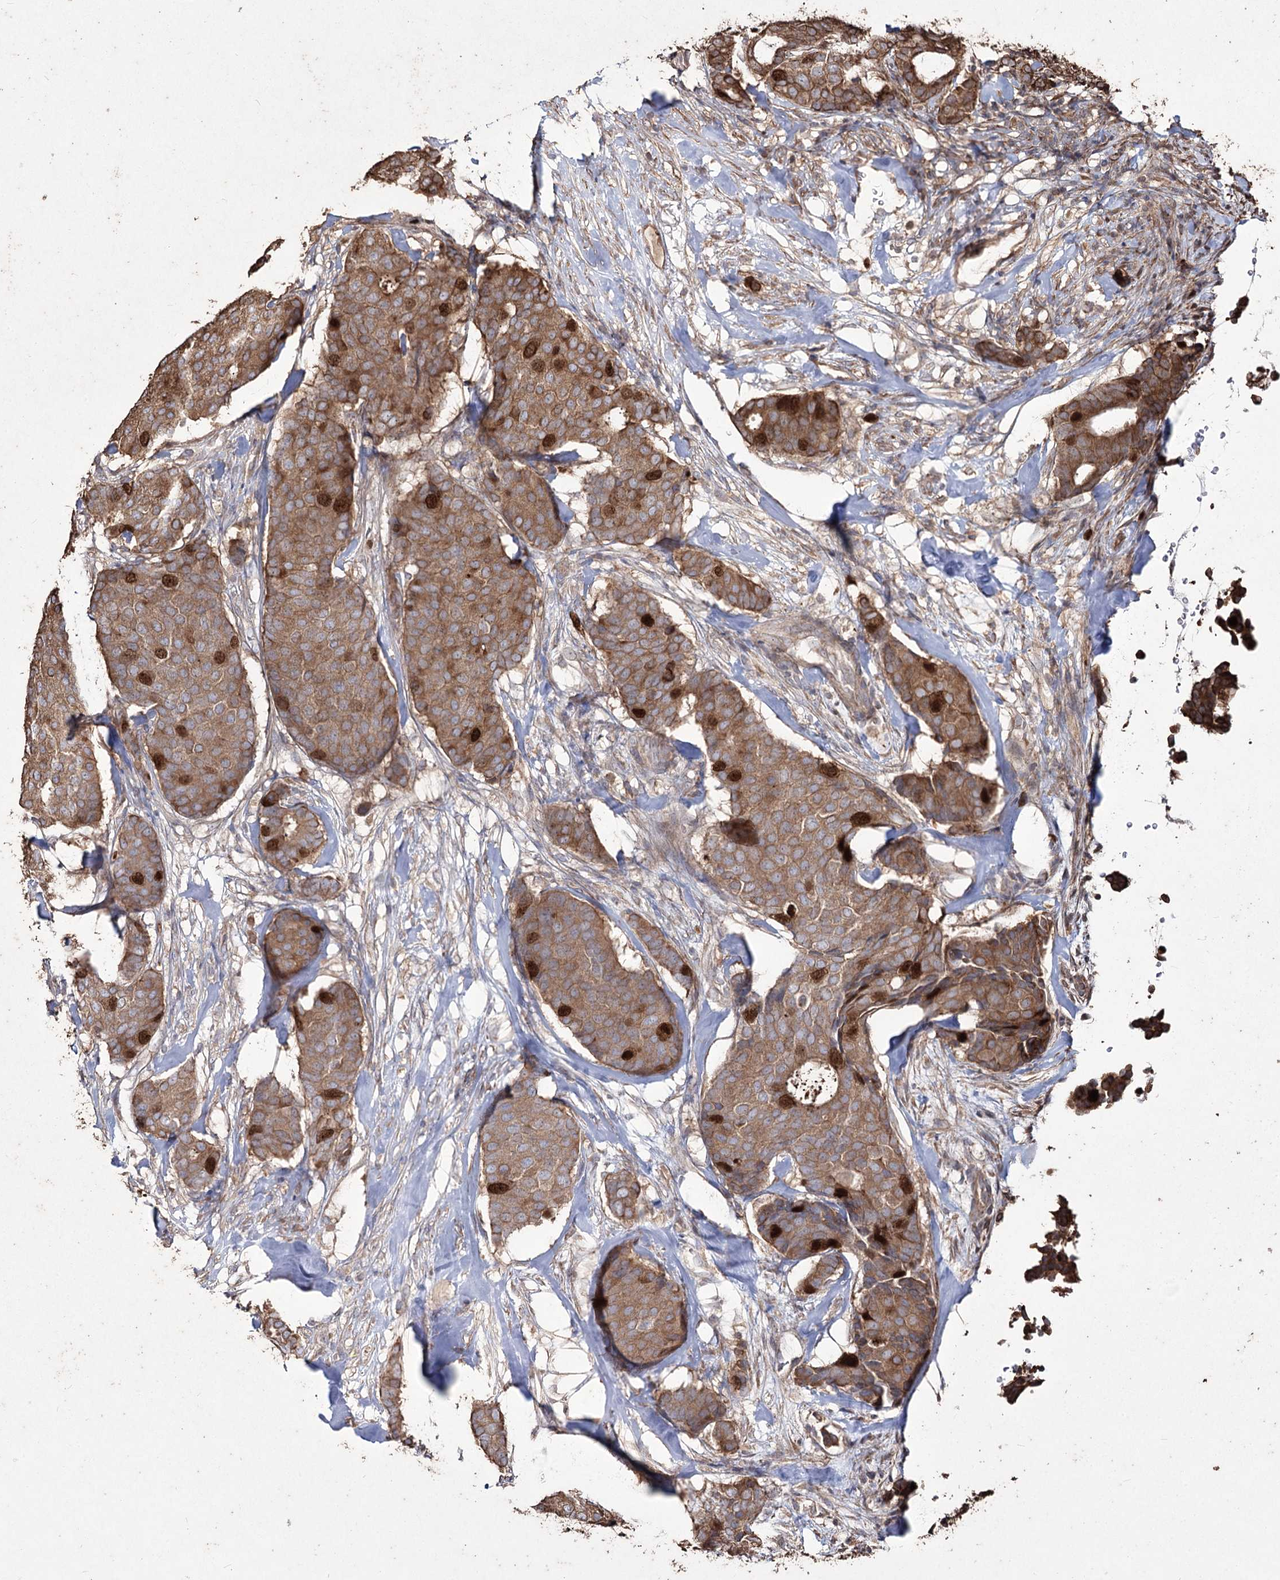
{"staining": {"intensity": "moderate", "quantity": ">75%", "location": "cytoplasmic/membranous,nuclear"}, "tissue": "breast cancer", "cell_type": "Tumor cells", "image_type": "cancer", "snomed": [{"axis": "morphology", "description": "Duct carcinoma"}, {"axis": "topography", "description": "Breast"}], "caption": "IHC staining of breast cancer, which reveals medium levels of moderate cytoplasmic/membranous and nuclear positivity in approximately >75% of tumor cells indicating moderate cytoplasmic/membranous and nuclear protein positivity. The staining was performed using DAB (3,3'-diaminobenzidine) (brown) for protein detection and nuclei were counterstained in hematoxylin (blue).", "gene": "PRC1", "patient": {"sex": "female", "age": 75}}